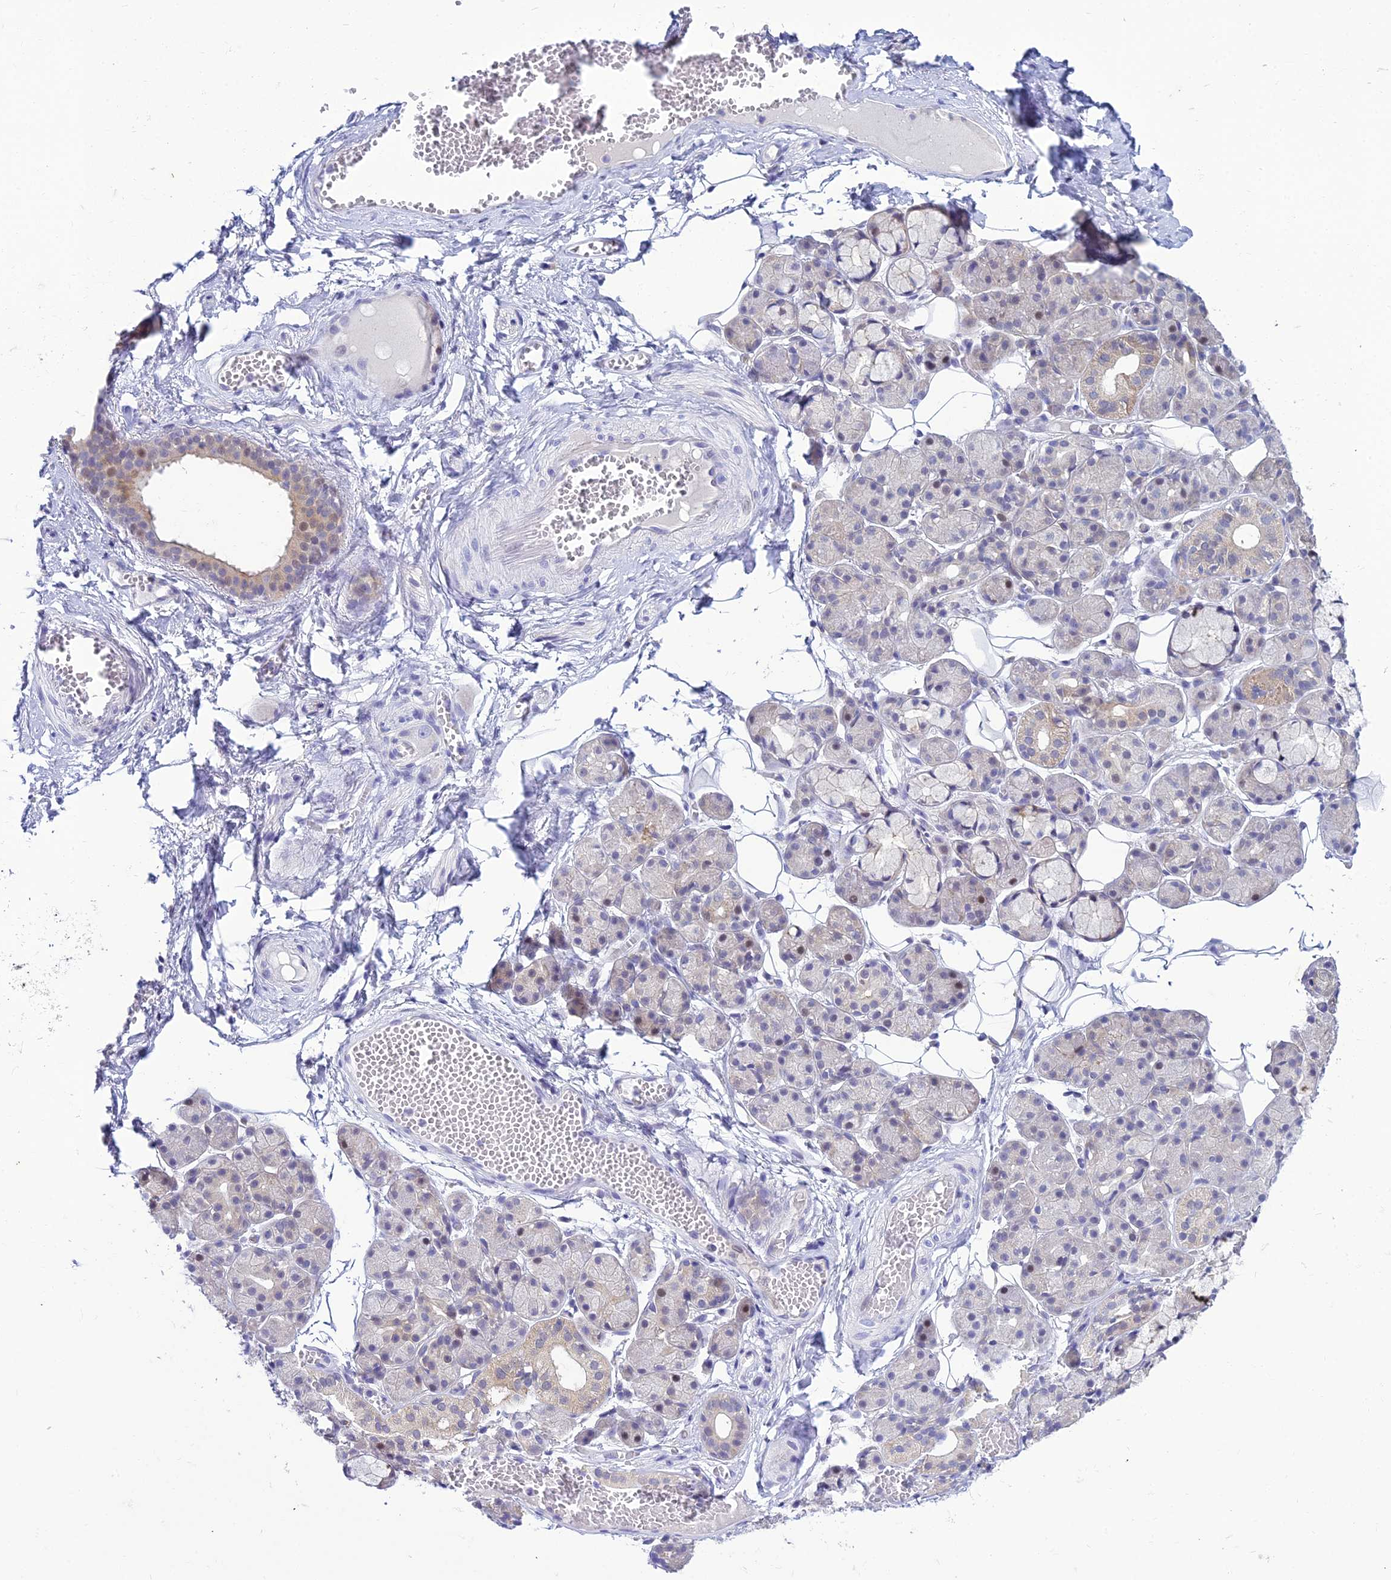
{"staining": {"intensity": "weak", "quantity": "<25%", "location": "cytoplasmic/membranous,nuclear"}, "tissue": "salivary gland", "cell_type": "Glandular cells", "image_type": "normal", "snomed": [{"axis": "morphology", "description": "Normal tissue, NOS"}, {"axis": "topography", "description": "Salivary gland"}], "caption": "An immunohistochemistry (IHC) micrograph of normal salivary gland is shown. There is no staining in glandular cells of salivary gland. The staining was performed using DAB (3,3'-diaminobenzidine) to visualize the protein expression in brown, while the nuclei were stained in blue with hematoxylin (Magnification: 20x).", "gene": "ZMIZ1", "patient": {"sex": "male", "age": 63}}